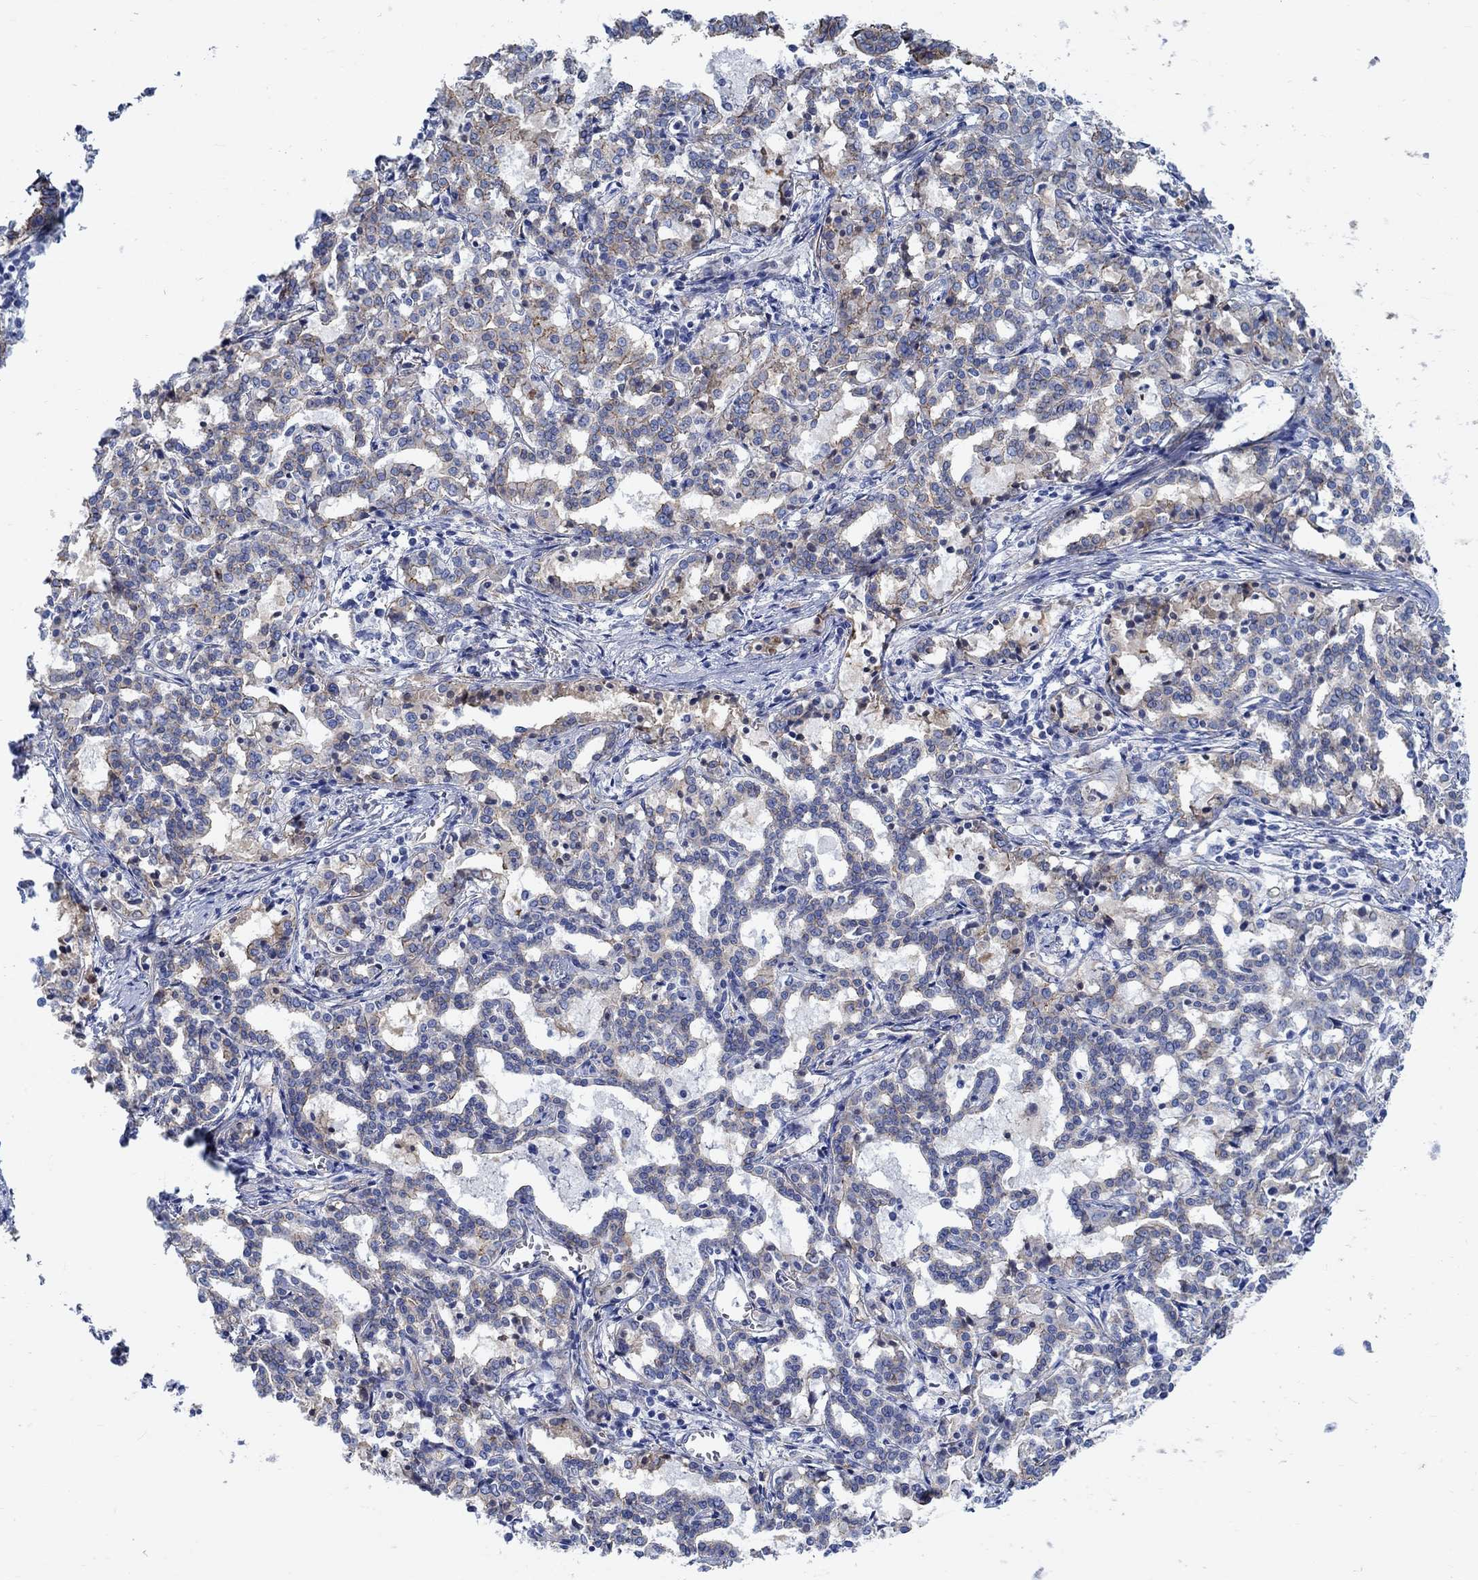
{"staining": {"intensity": "strong", "quantity": "<25%", "location": "cytoplasmic/membranous"}, "tissue": "liver cancer", "cell_type": "Tumor cells", "image_type": "cancer", "snomed": [{"axis": "morphology", "description": "Cholangiocarcinoma"}, {"axis": "topography", "description": "Liver"}], "caption": "An immunohistochemistry photomicrograph of neoplastic tissue is shown. Protein staining in brown labels strong cytoplasmic/membranous positivity in cholangiocarcinoma (liver) within tumor cells.", "gene": "TMEM198", "patient": {"sex": "female", "age": 47}}